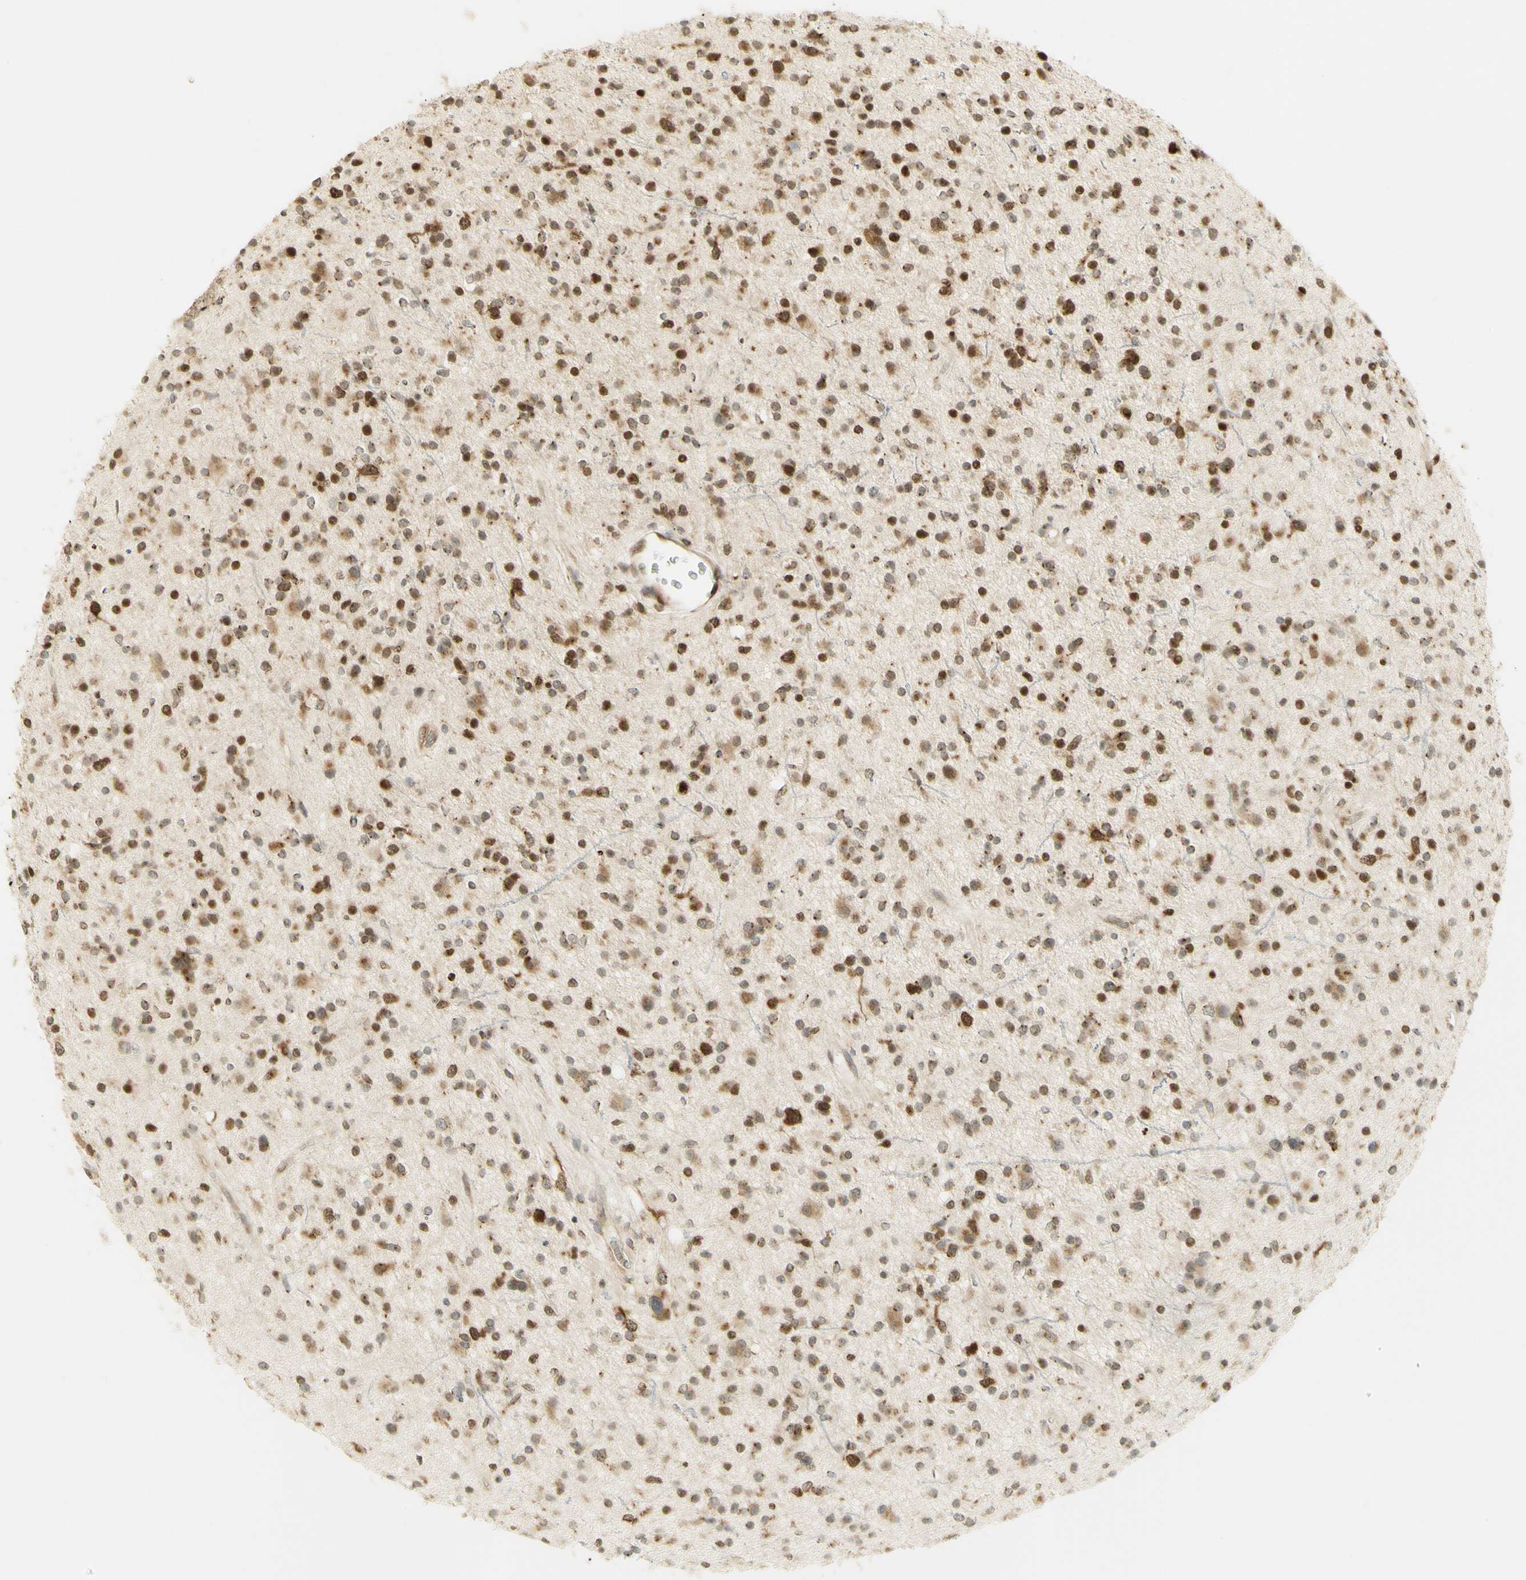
{"staining": {"intensity": "strong", "quantity": "<25%", "location": "cytoplasmic/membranous,nuclear"}, "tissue": "glioma", "cell_type": "Tumor cells", "image_type": "cancer", "snomed": [{"axis": "morphology", "description": "Glioma, malignant, High grade"}, {"axis": "topography", "description": "Brain"}], "caption": "A histopathology image of human high-grade glioma (malignant) stained for a protein displays strong cytoplasmic/membranous and nuclear brown staining in tumor cells. (Brightfield microscopy of DAB IHC at high magnification).", "gene": "KIF11", "patient": {"sex": "male", "age": 33}}